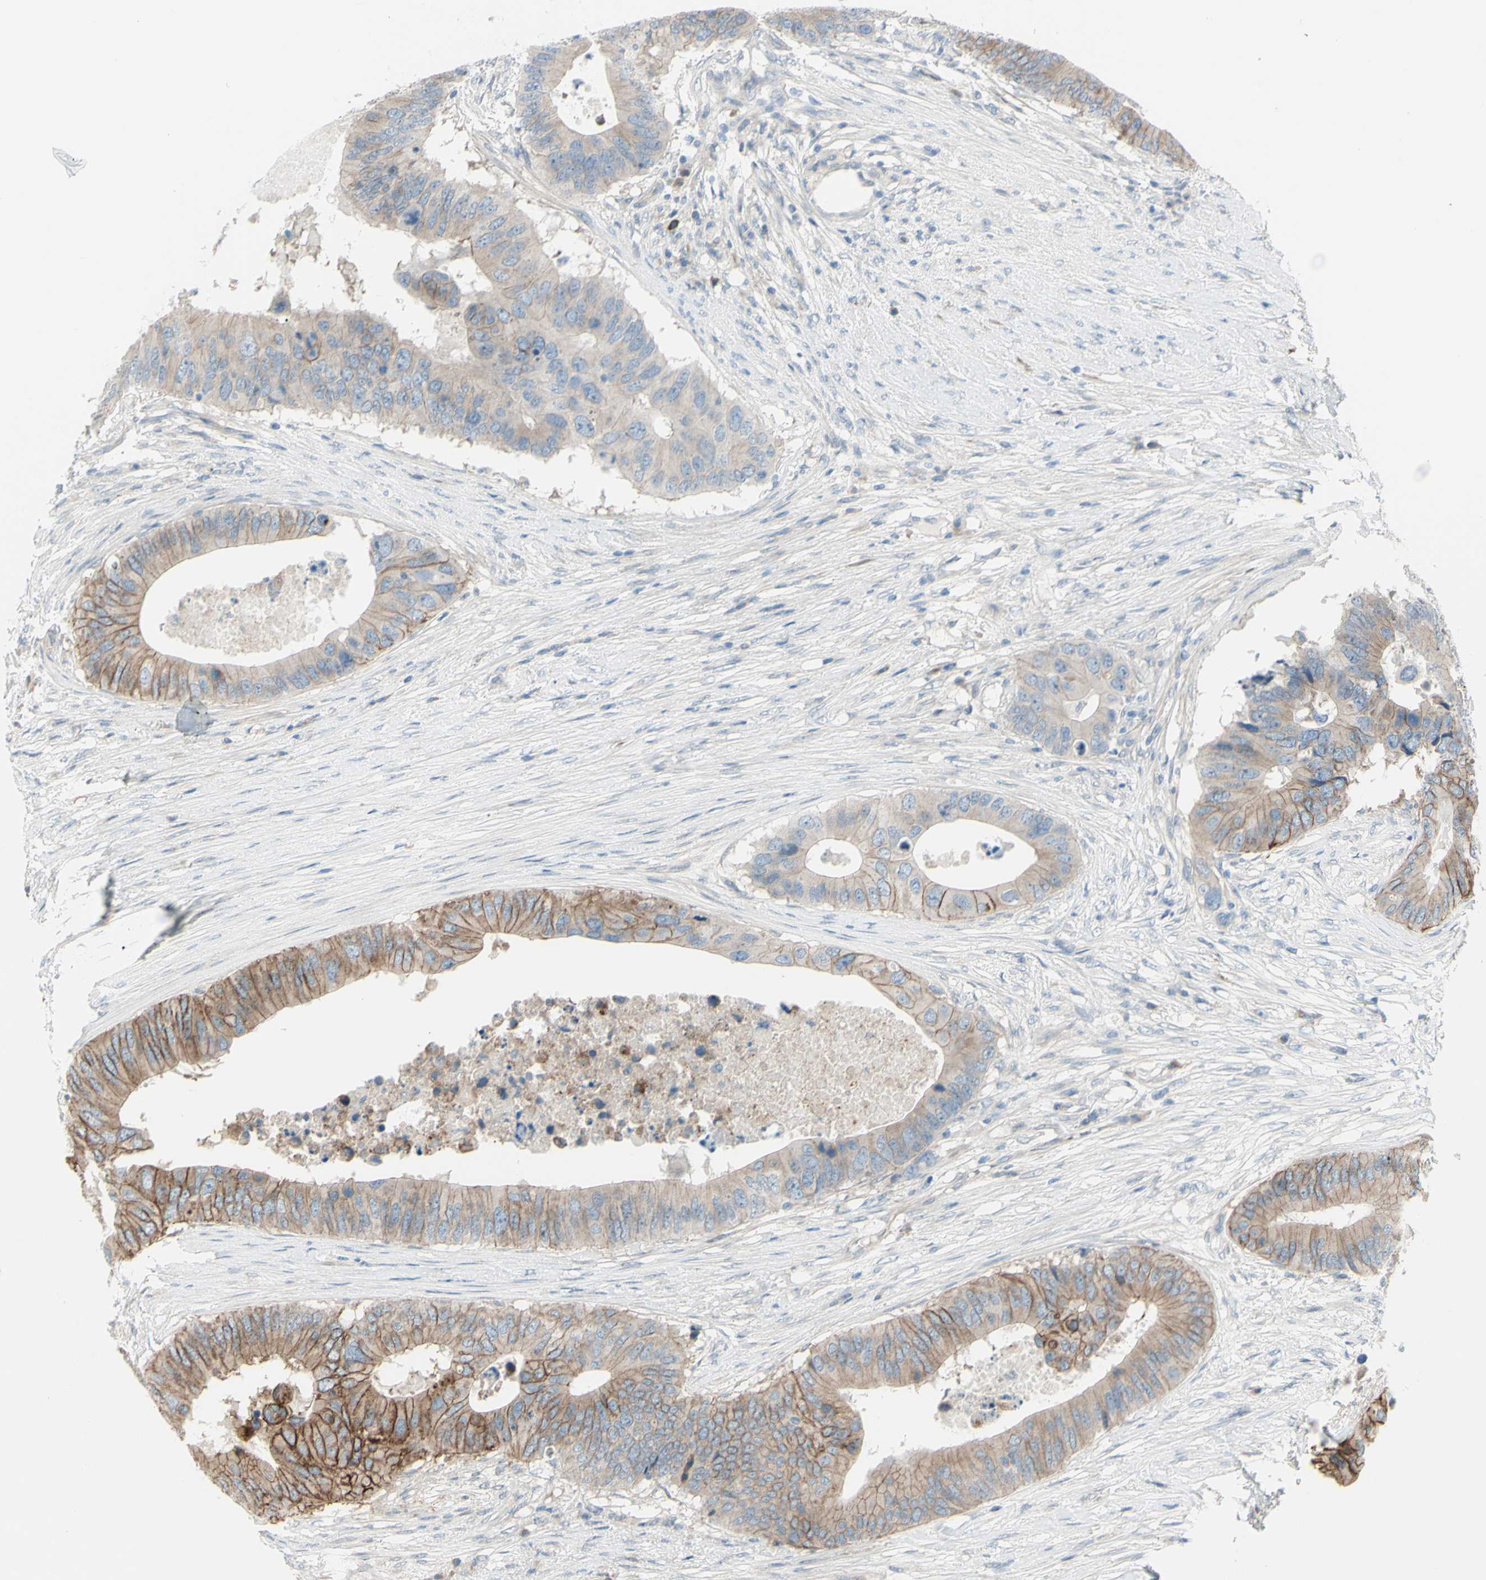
{"staining": {"intensity": "moderate", "quantity": ">75%", "location": "cytoplasmic/membranous"}, "tissue": "colorectal cancer", "cell_type": "Tumor cells", "image_type": "cancer", "snomed": [{"axis": "morphology", "description": "Adenocarcinoma, NOS"}, {"axis": "topography", "description": "Colon"}], "caption": "Brown immunohistochemical staining in colorectal adenocarcinoma displays moderate cytoplasmic/membranous expression in approximately >75% of tumor cells. The protein of interest is shown in brown color, while the nuclei are stained blue.", "gene": "LRRK1", "patient": {"sex": "male", "age": 71}}